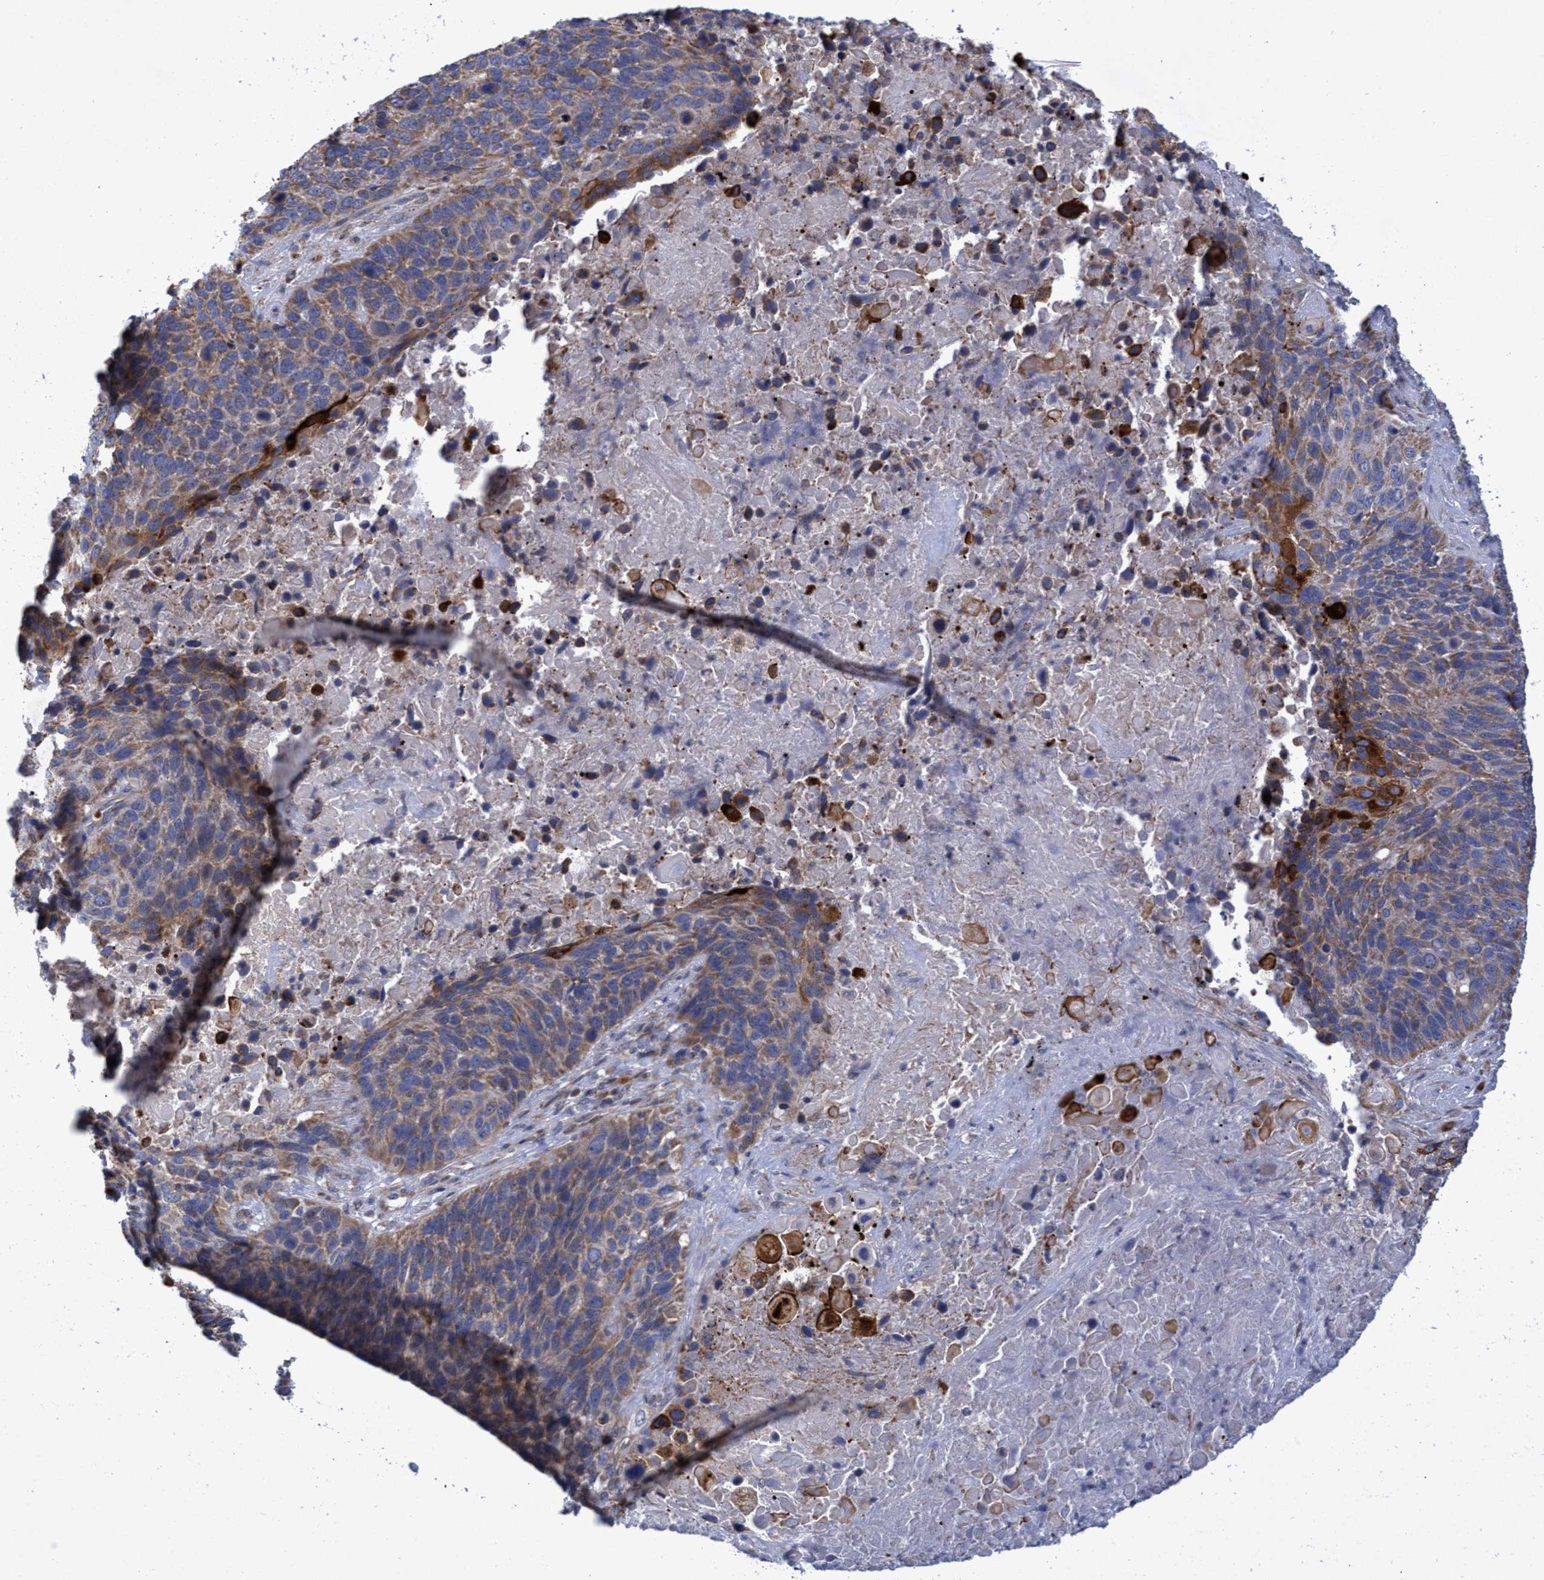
{"staining": {"intensity": "strong", "quantity": "<25%", "location": "cytoplasmic/membranous"}, "tissue": "lung cancer", "cell_type": "Tumor cells", "image_type": "cancer", "snomed": [{"axis": "morphology", "description": "Squamous cell carcinoma, NOS"}, {"axis": "topography", "description": "Lung"}], "caption": "IHC photomicrograph of human lung cancer stained for a protein (brown), which demonstrates medium levels of strong cytoplasmic/membranous positivity in approximately <25% of tumor cells.", "gene": "NAT16", "patient": {"sex": "male", "age": 66}}